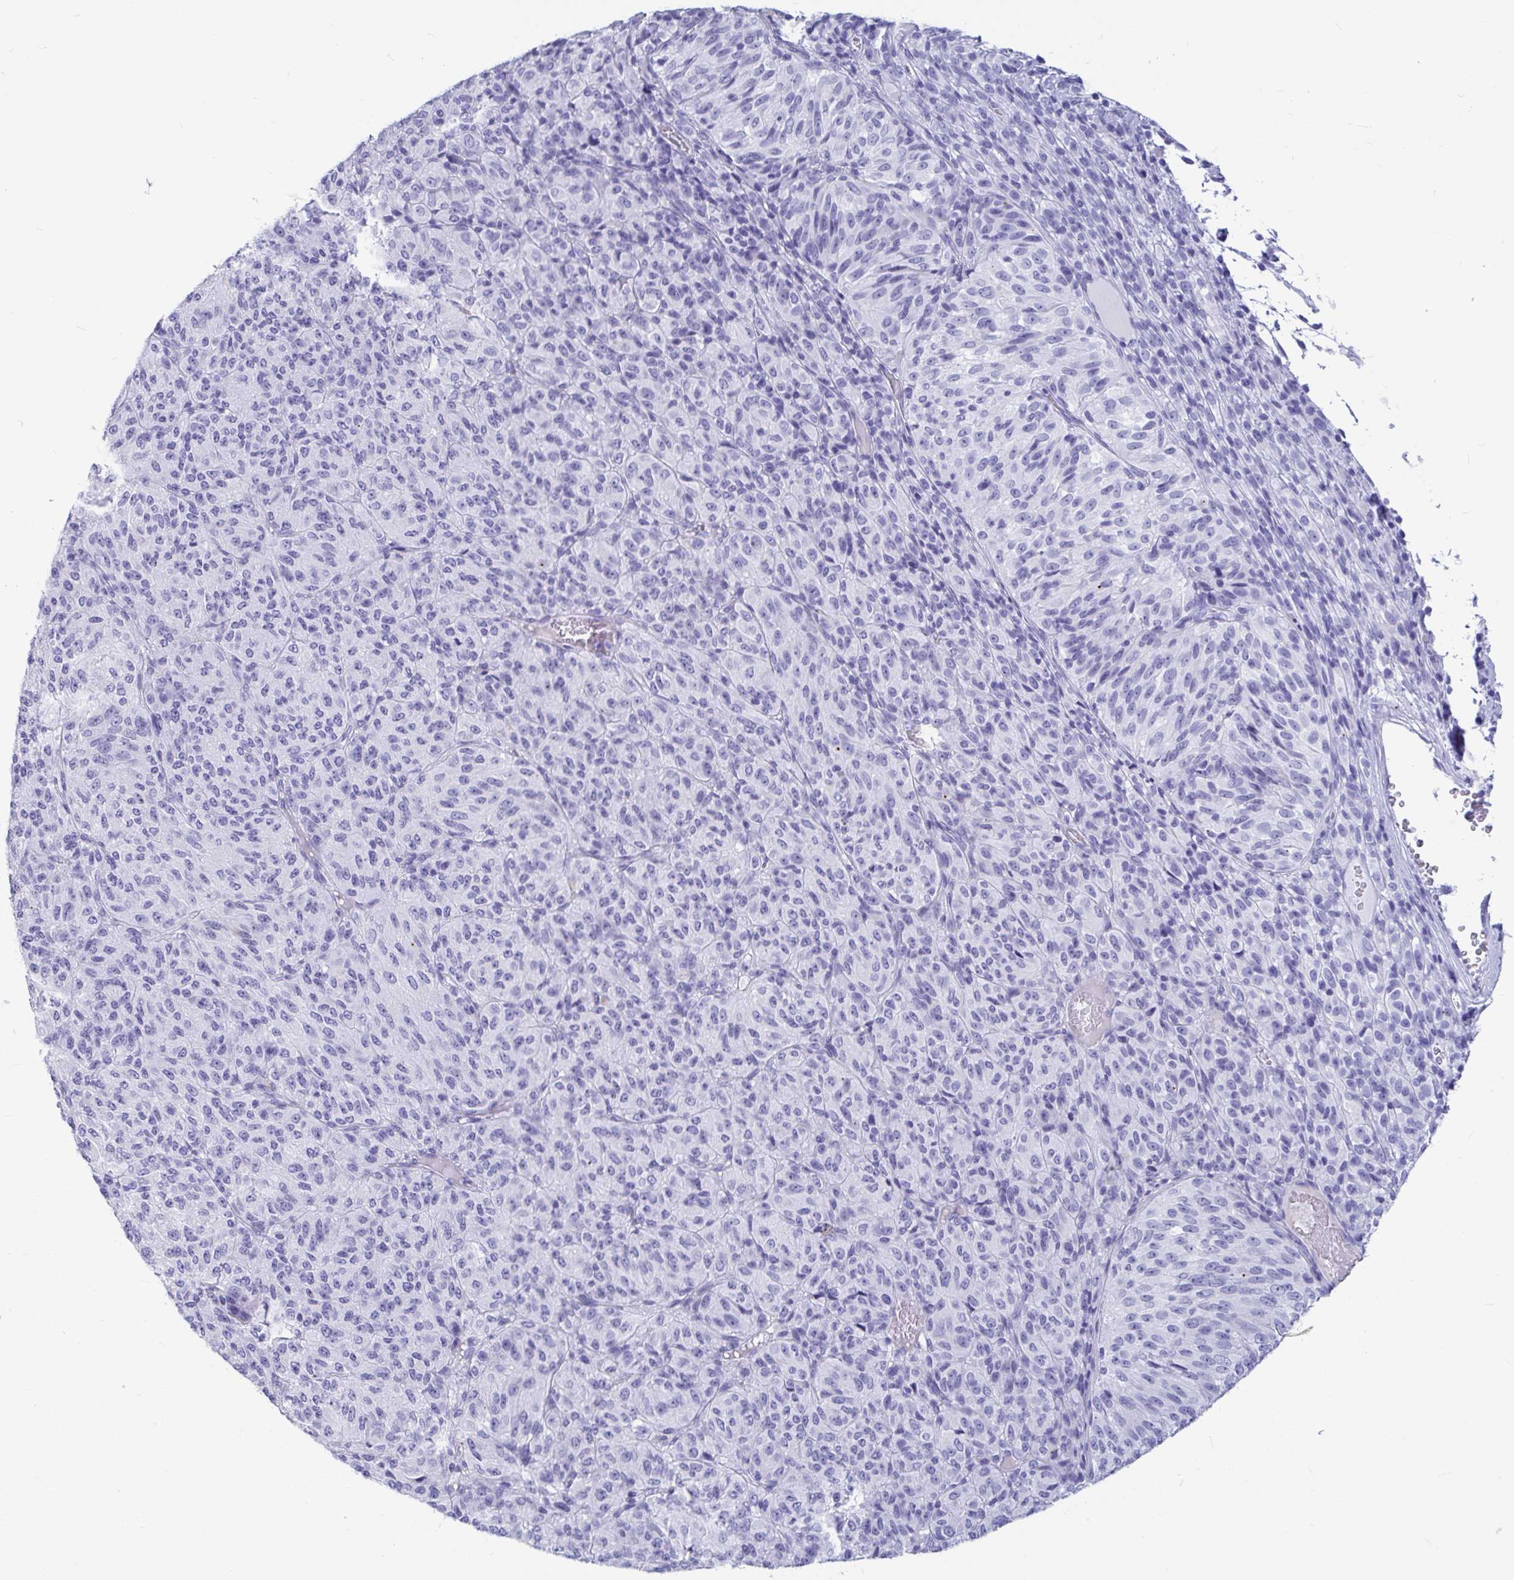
{"staining": {"intensity": "negative", "quantity": "none", "location": "none"}, "tissue": "melanoma", "cell_type": "Tumor cells", "image_type": "cancer", "snomed": [{"axis": "morphology", "description": "Malignant melanoma, Metastatic site"}, {"axis": "topography", "description": "Brain"}], "caption": "Immunohistochemical staining of melanoma reveals no significant staining in tumor cells.", "gene": "OR5J2", "patient": {"sex": "female", "age": 56}}